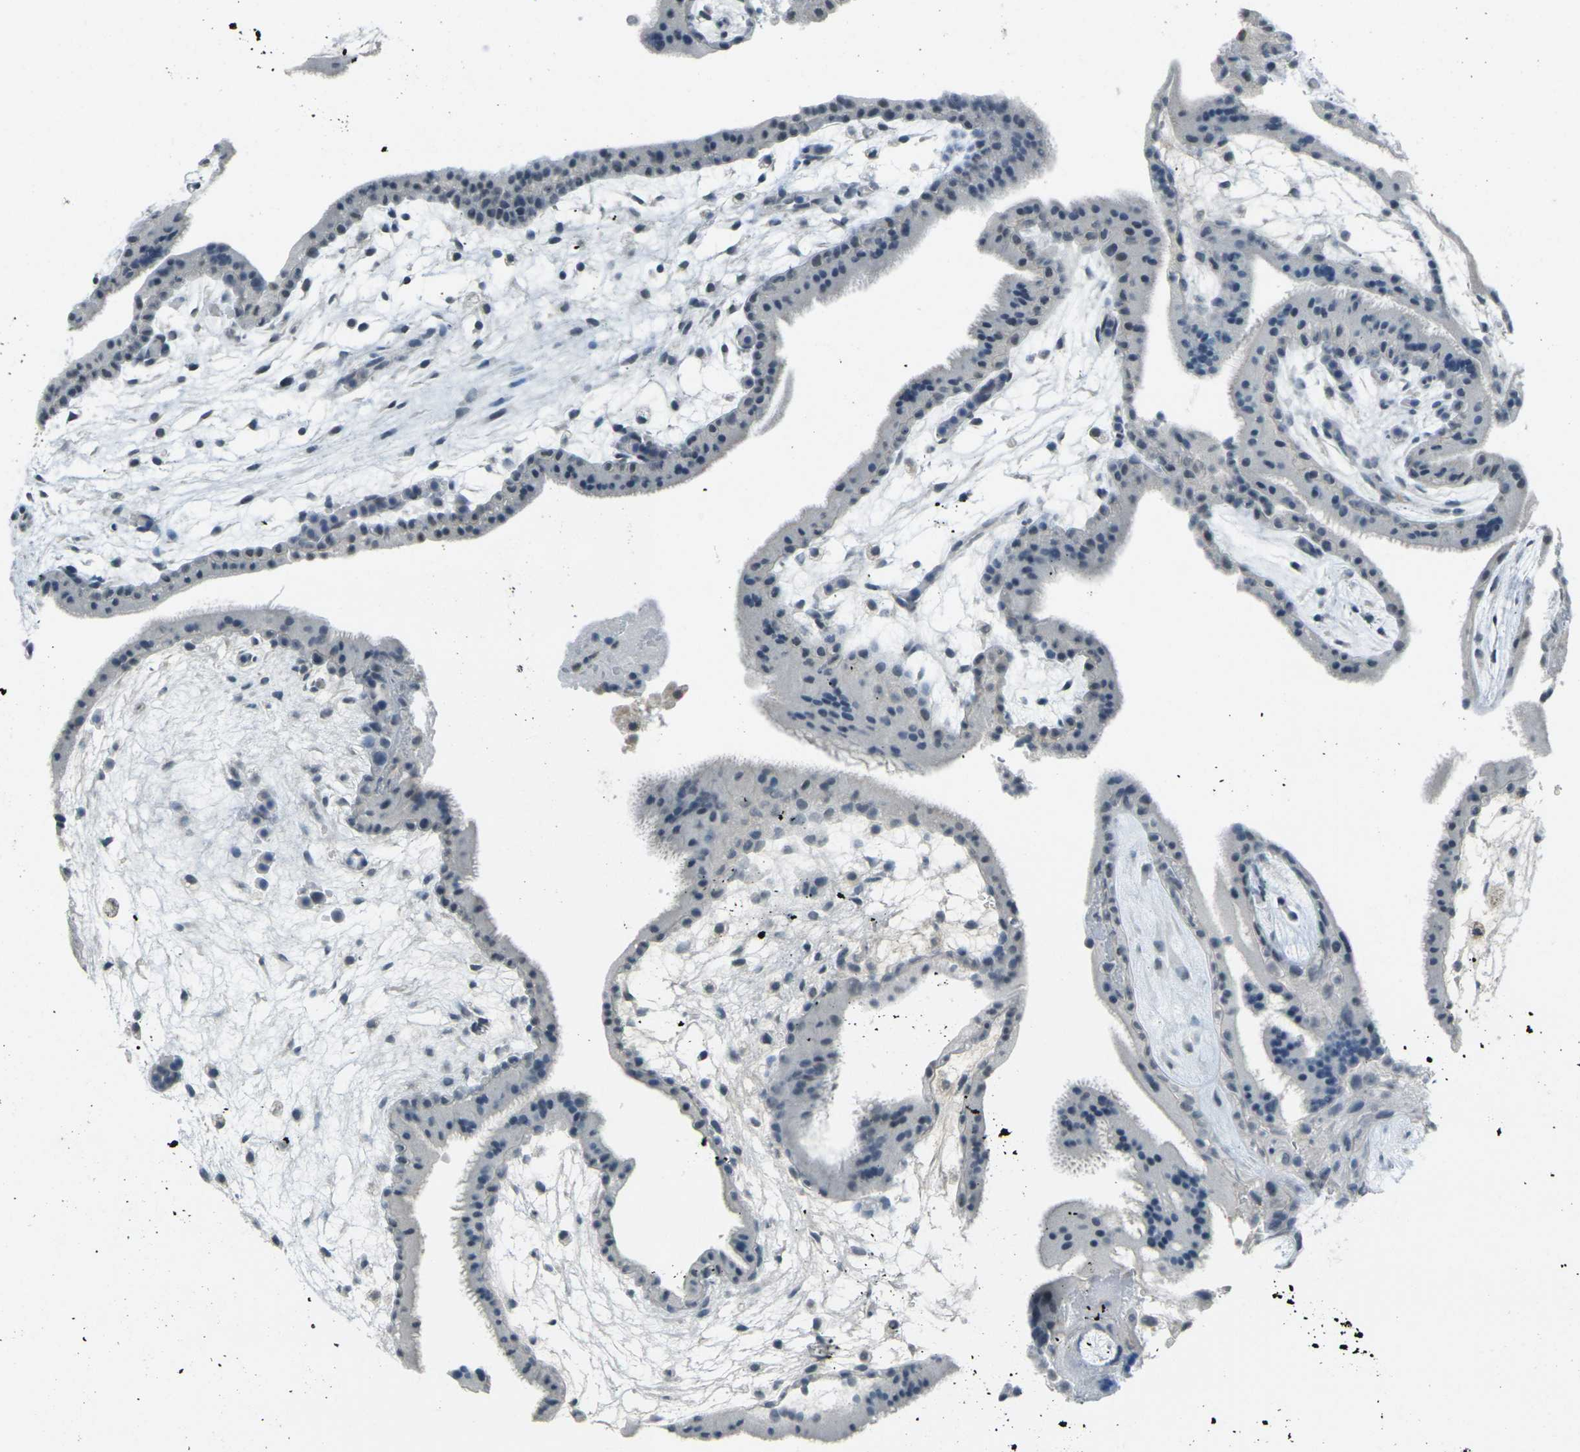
{"staining": {"intensity": "negative", "quantity": "none", "location": "none"}, "tissue": "placenta", "cell_type": "Trophoblastic cells", "image_type": "normal", "snomed": [{"axis": "morphology", "description": "Normal tissue, NOS"}, {"axis": "topography", "description": "Placenta"}], "caption": "Immunohistochemical staining of normal placenta displays no significant staining in trophoblastic cells. The staining was performed using DAB (3,3'-diaminobenzidine) to visualize the protein expression in brown, while the nuclei were stained in blue with hematoxylin (Magnification: 20x).", "gene": "SPTBN2", "patient": {"sex": "female", "age": 19}}